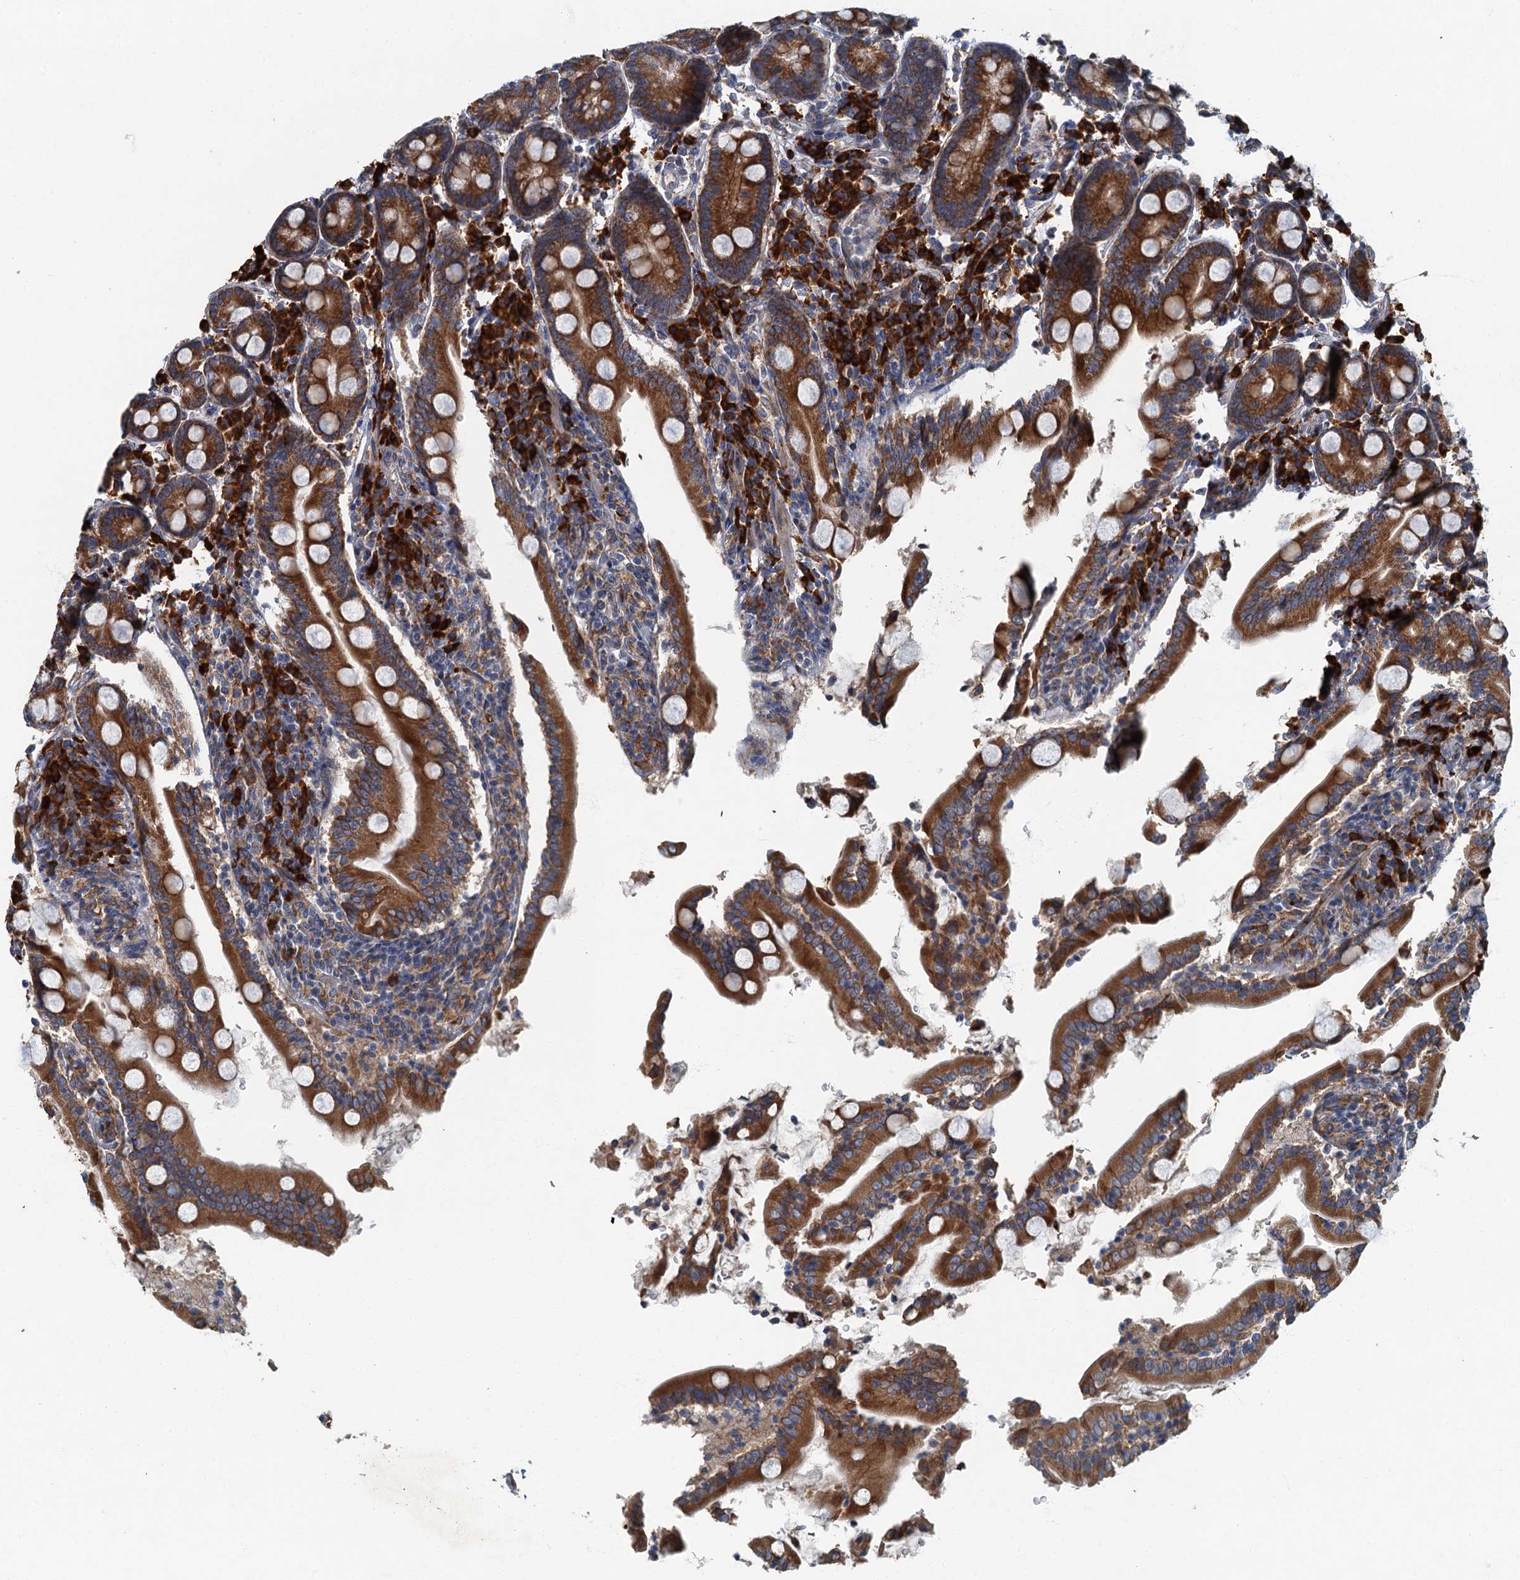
{"staining": {"intensity": "strong", "quantity": ">75%", "location": "cytoplasmic/membranous"}, "tissue": "duodenum", "cell_type": "Glandular cells", "image_type": "normal", "snomed": [{"axis": "morphology", "description": "Normal tissue, NOS"}, {"axis": "topography", "description": "Duodenum"}], "caption": "Immunohistochemistry (IHC) micrograph of normal duodenum: duodenum stained using immunohistochemistry displays high levels of strong protein expression localized specifically in the cytoplasmic/membranous of glandular cells, appearing as a cytoplasmic/membranous brown color.", "gene": "SPDYC", "patient": {"sex": "male", "age": 35}}